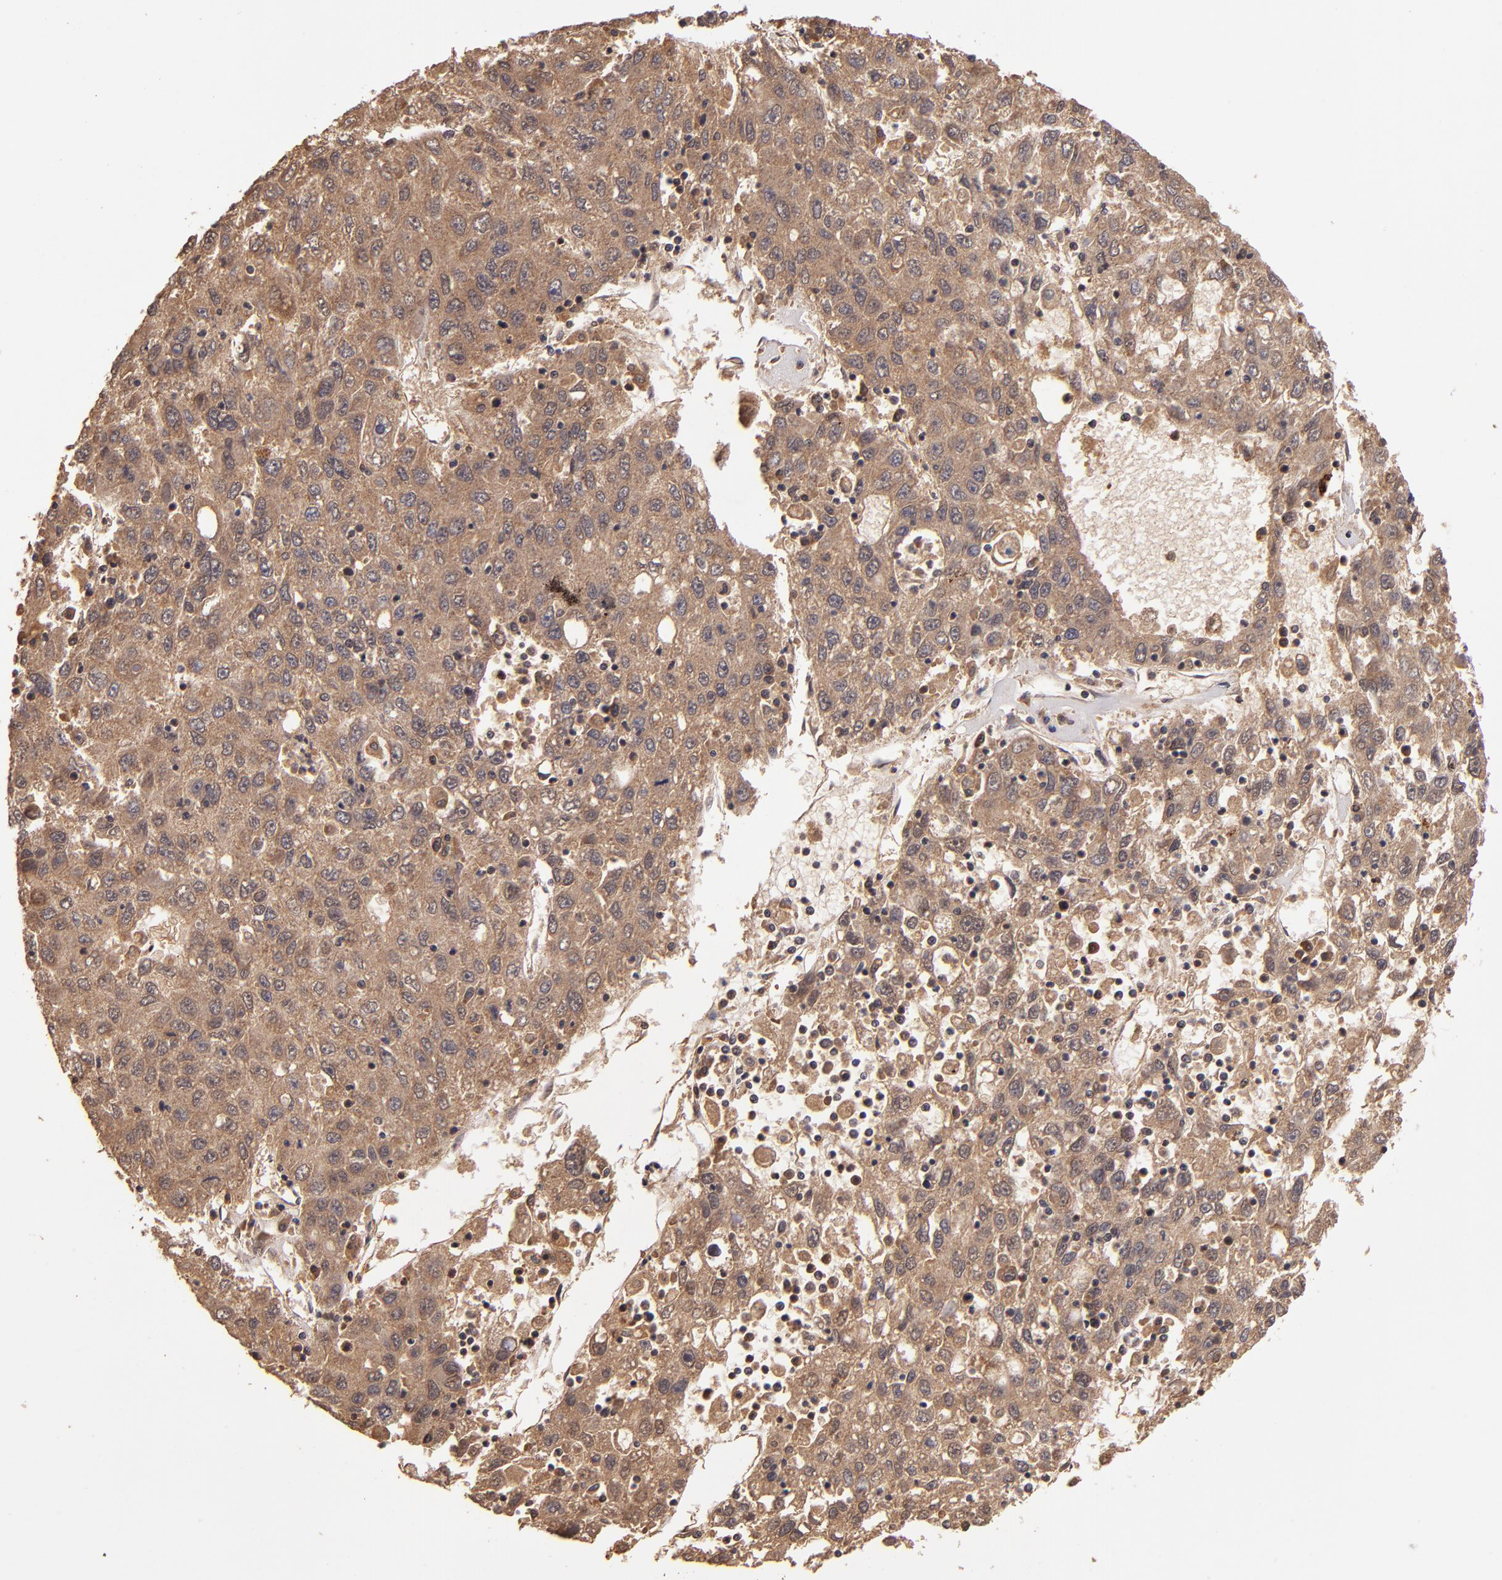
{"staining": {"intensity": "strong", "quantity": ">75%", "location": "cytoplasmic/membranous"}, "tissue": "liver cancer", "cell_type": "Tumor cells", "image_type": "cancer", "snomed": [{"axis": "morphology", "description": "Carcinoma, Hepatocellular, NOS"}, {"axis": "topography", "description": "Liver"}], "caption": "The immunohistochemical stain labels strong cytoplasmic/membranous positivity in tumor cells of liver cancer tissue.", "gene": "RIOK3", "patient": {"sex": "male", "age": 49}}